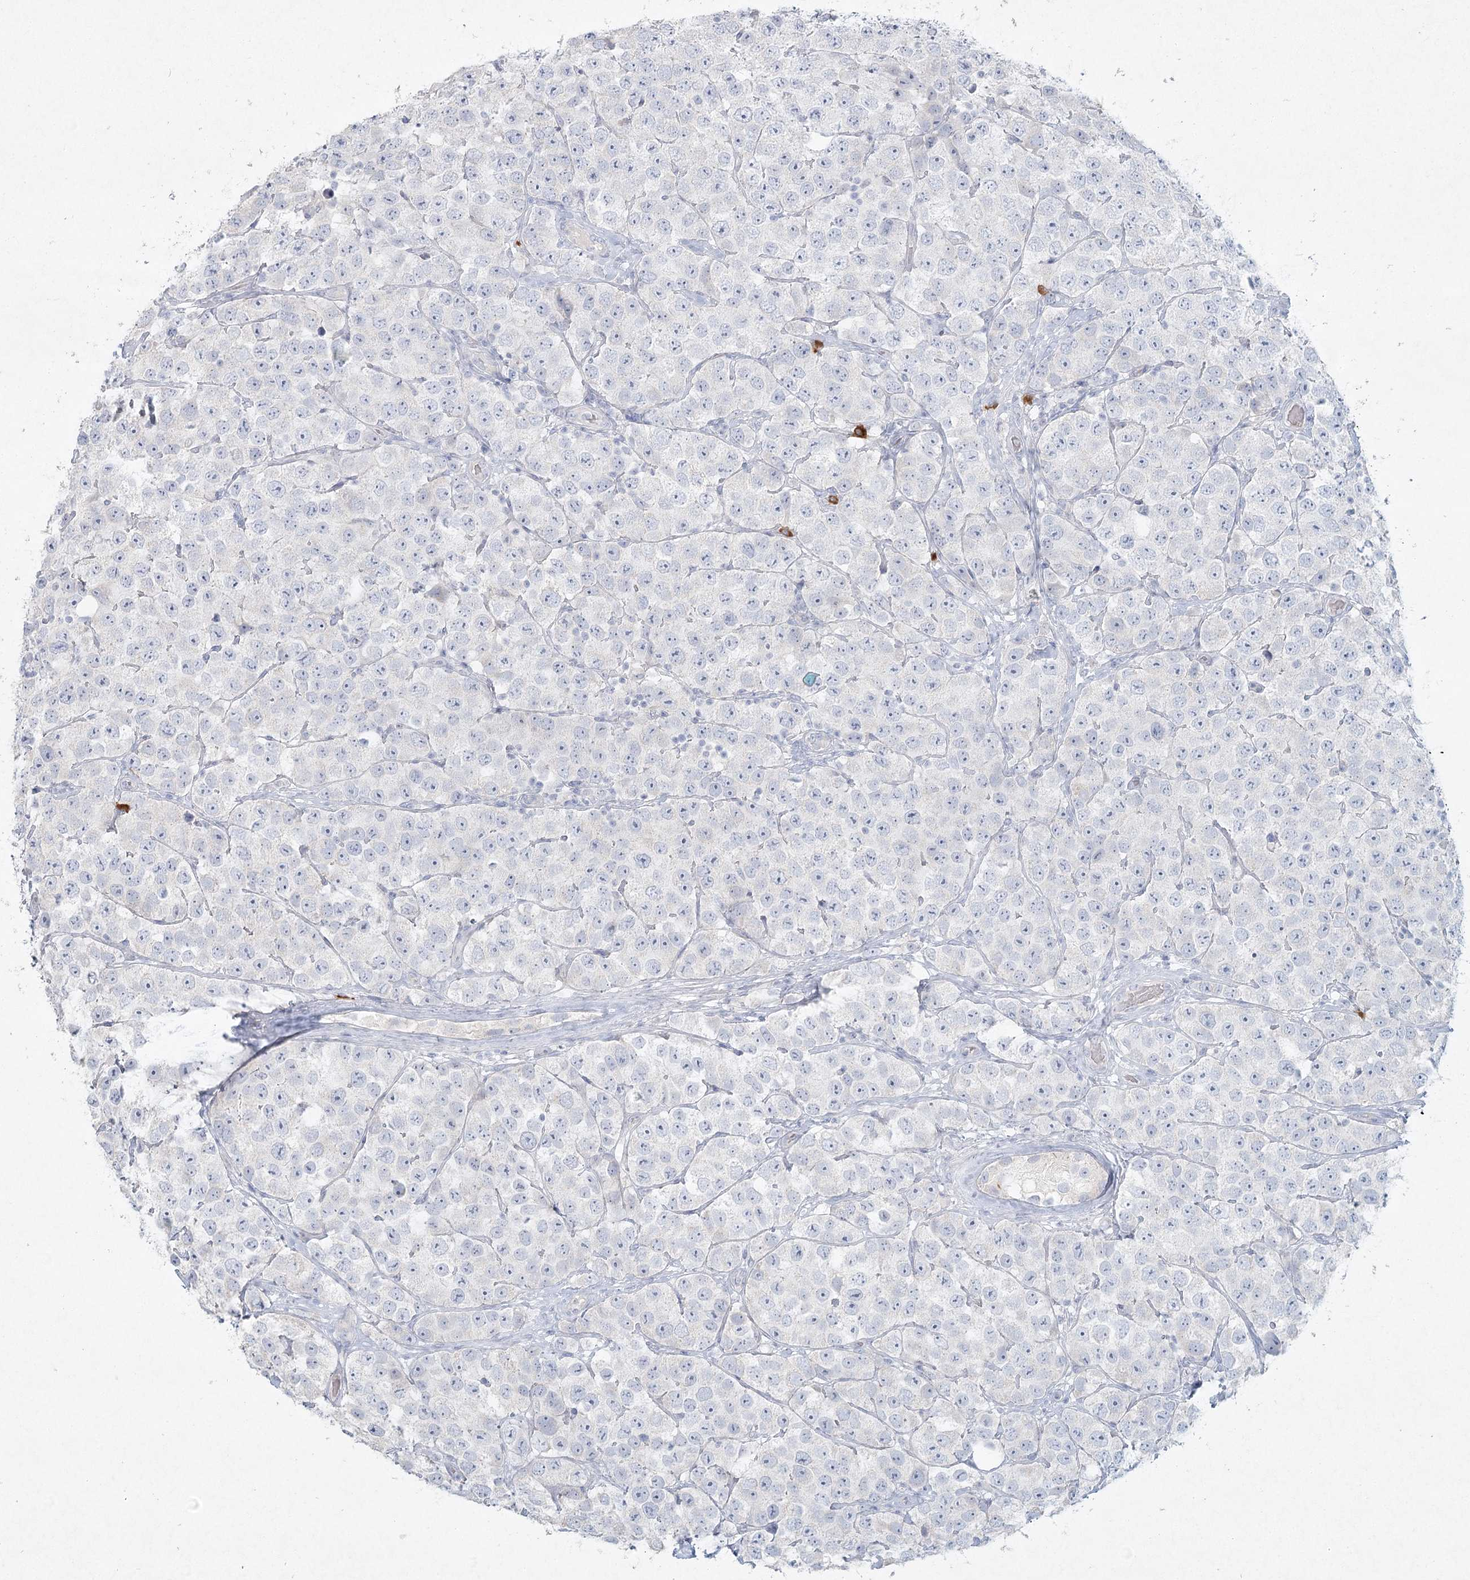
{"staining": {"intensity": "negative", "quantity": "none", "location": "none"}, "tissue": "testis cancer", "cell_type": "Tumor cells", "image_type": "cancer", "snomed": [{"axis": "morphology", "description": "Seminoma, NOS"}, {"axis": "topography", "description": "Testis"}], "caption": "Testis cancer stained for a protein using immunohistochemistry exhibits no expression tumor cells.", "gene": "LRP2BP", "patient": {"sex": "male", "age": 28}}